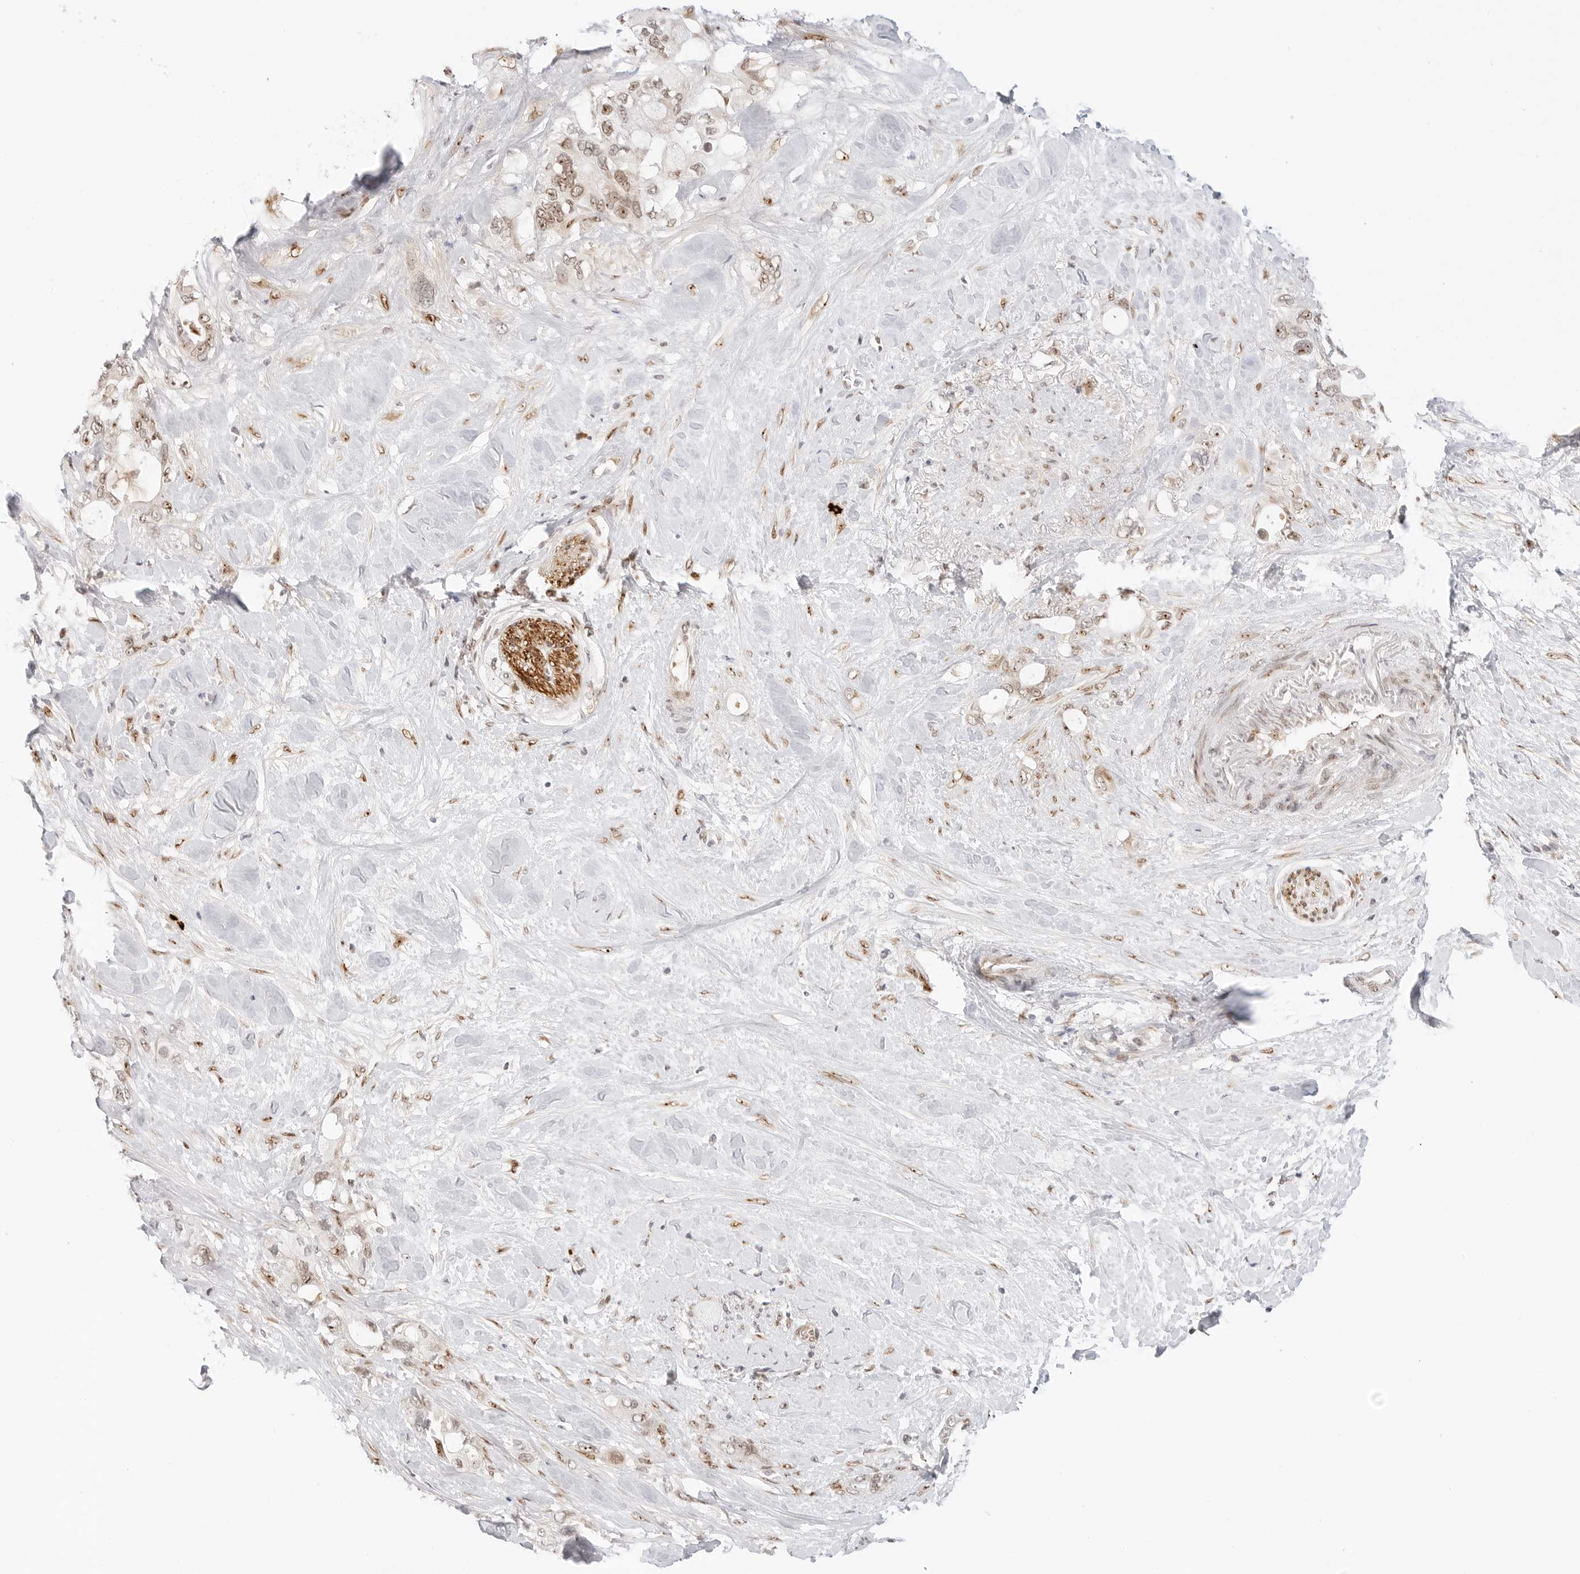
{"staining": {"intensity": "weak", "quantity": ">75%", "location": "nuclear"}, "tissue": "pancreatic cancer", "cell_type": "Tumor cells", "image_type": "cancer", "snomed": [{"axis": "morphology", "description": "Adenocarcinoma, NOS"}, {"axis": "topography", "description": "Pancreas"}], "caption": "This micrograph exhibits IHC staining of human pancreatic cancer, with low weak nuclear expression in about >75% of tumor cells.", "gene": "HIPK3", "patient": {"sex": "female", "age": 56}}